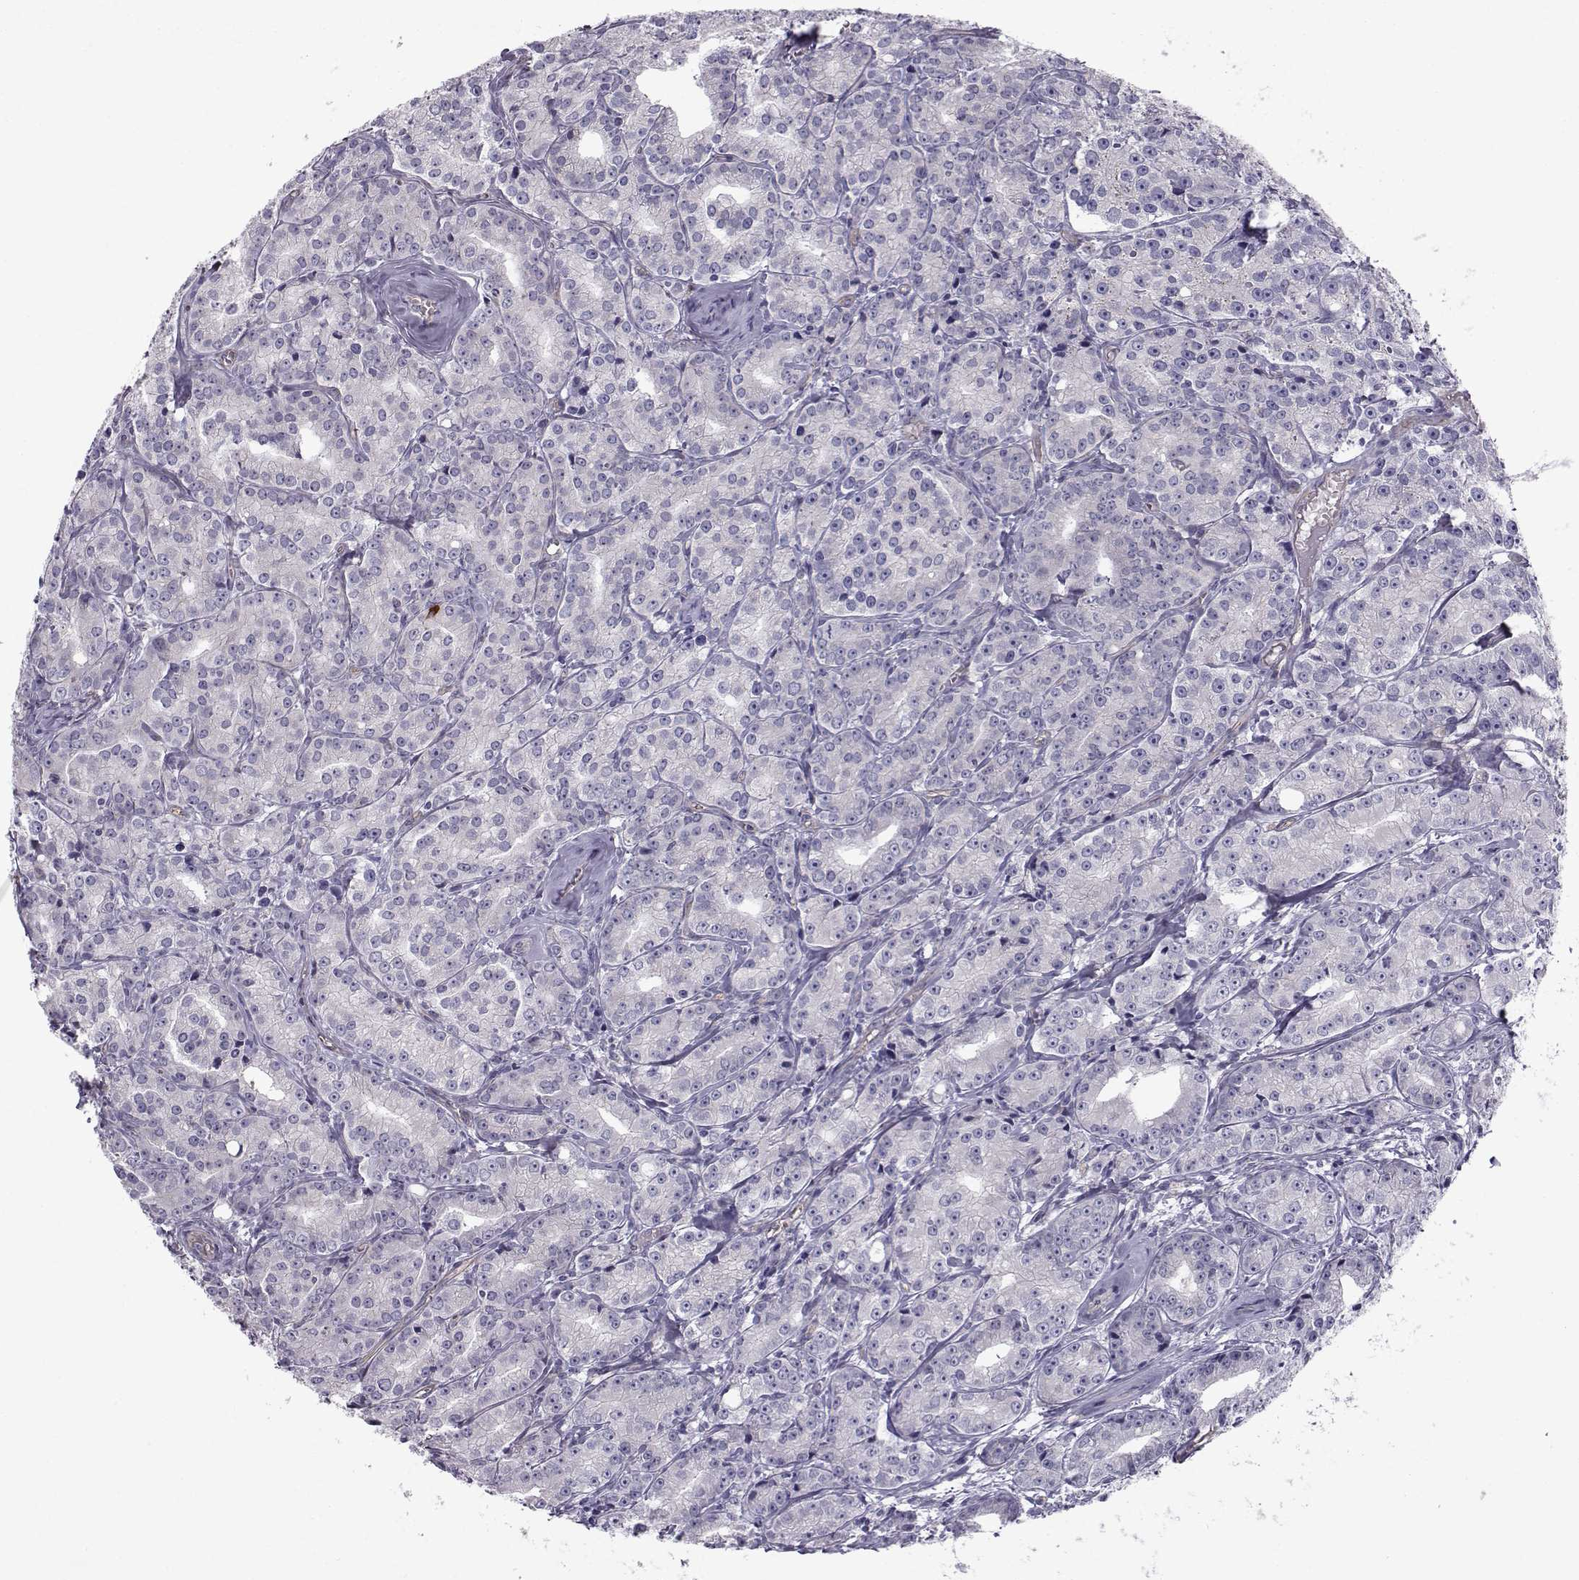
{"staining": {"intensity": "strong", "quantity": "<25%", "location": "cytoplasmic/membranous"}, "tissue": "prostate cancer", "cell_type": "Tumor cells", "image_type": "cancer", "snomed": [{"axis": "morphology", "description": "Adenocarcinoma, Medium grade"}, {"axis": "topography", "description": "Prostate"}], "caption": "Immunohistochemistry histopathology image of prostate adenocarcinoma (medium-grade) stained for a protein (brown), which exhibits medium levels of strong cytoplasmic/membranous expression in approximately <25% of tumor cells.", "gene": "QPCT", "patient": {"sex": "male", "age": 74}}